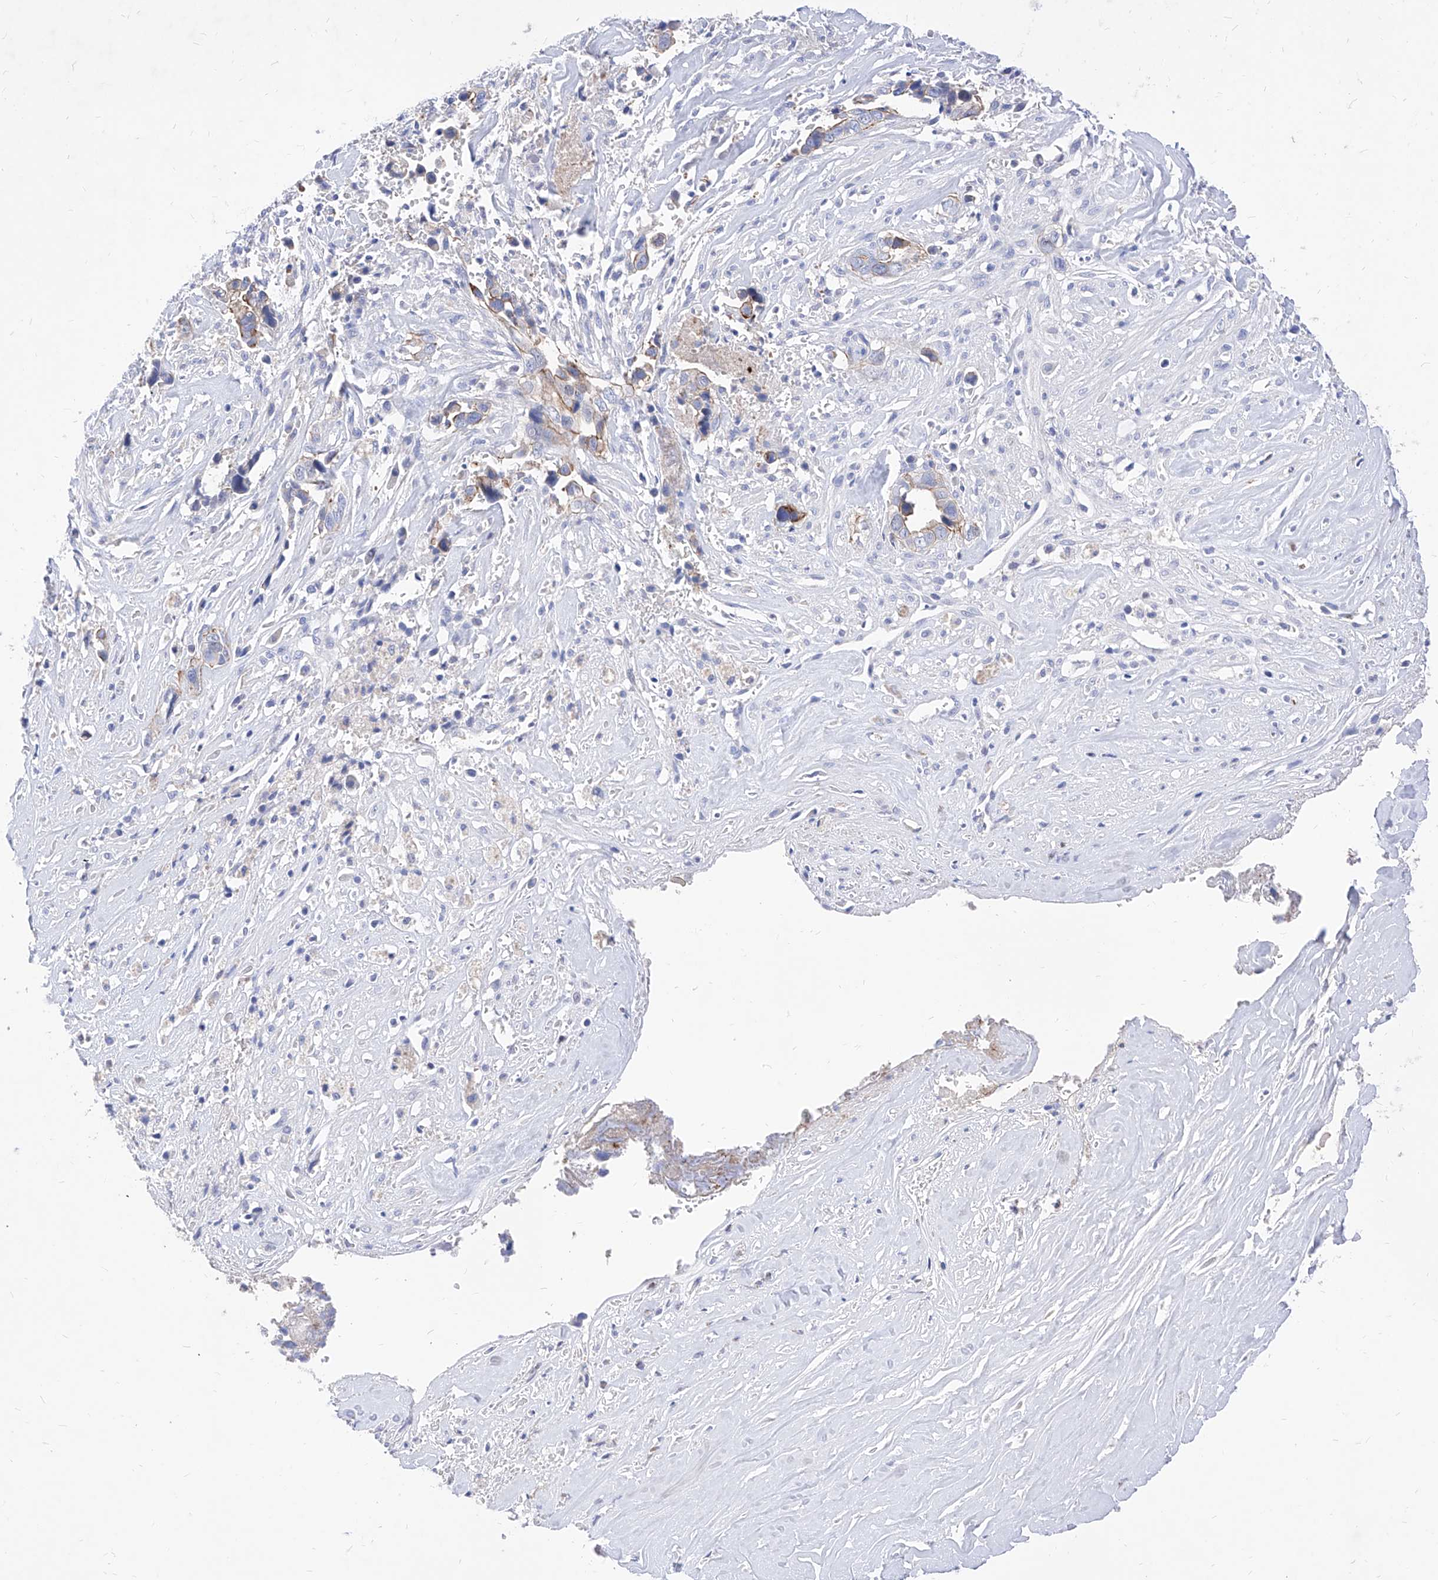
{"staining": {"intensity": "moderate", "quantity": "<25%", "location": "cytoplasmic/membranous"}, "tissue": "liver cancer", "cell_type": "Tumor cells", "image_type": "cancer", "snomed": [{"axis": "morphology", "description": "Cholangiocarcinoma"}, {"axis": "topography", "description": "Liver"}], "caption": "This micrograph shows IHC staining of cholangiocarcinoma (liver), with low moderate cytoplasmic/membranous positivity in about <25% of tumor cells.", "gene": "VAX1", "patient": {"sex": "female", "age": 79}}